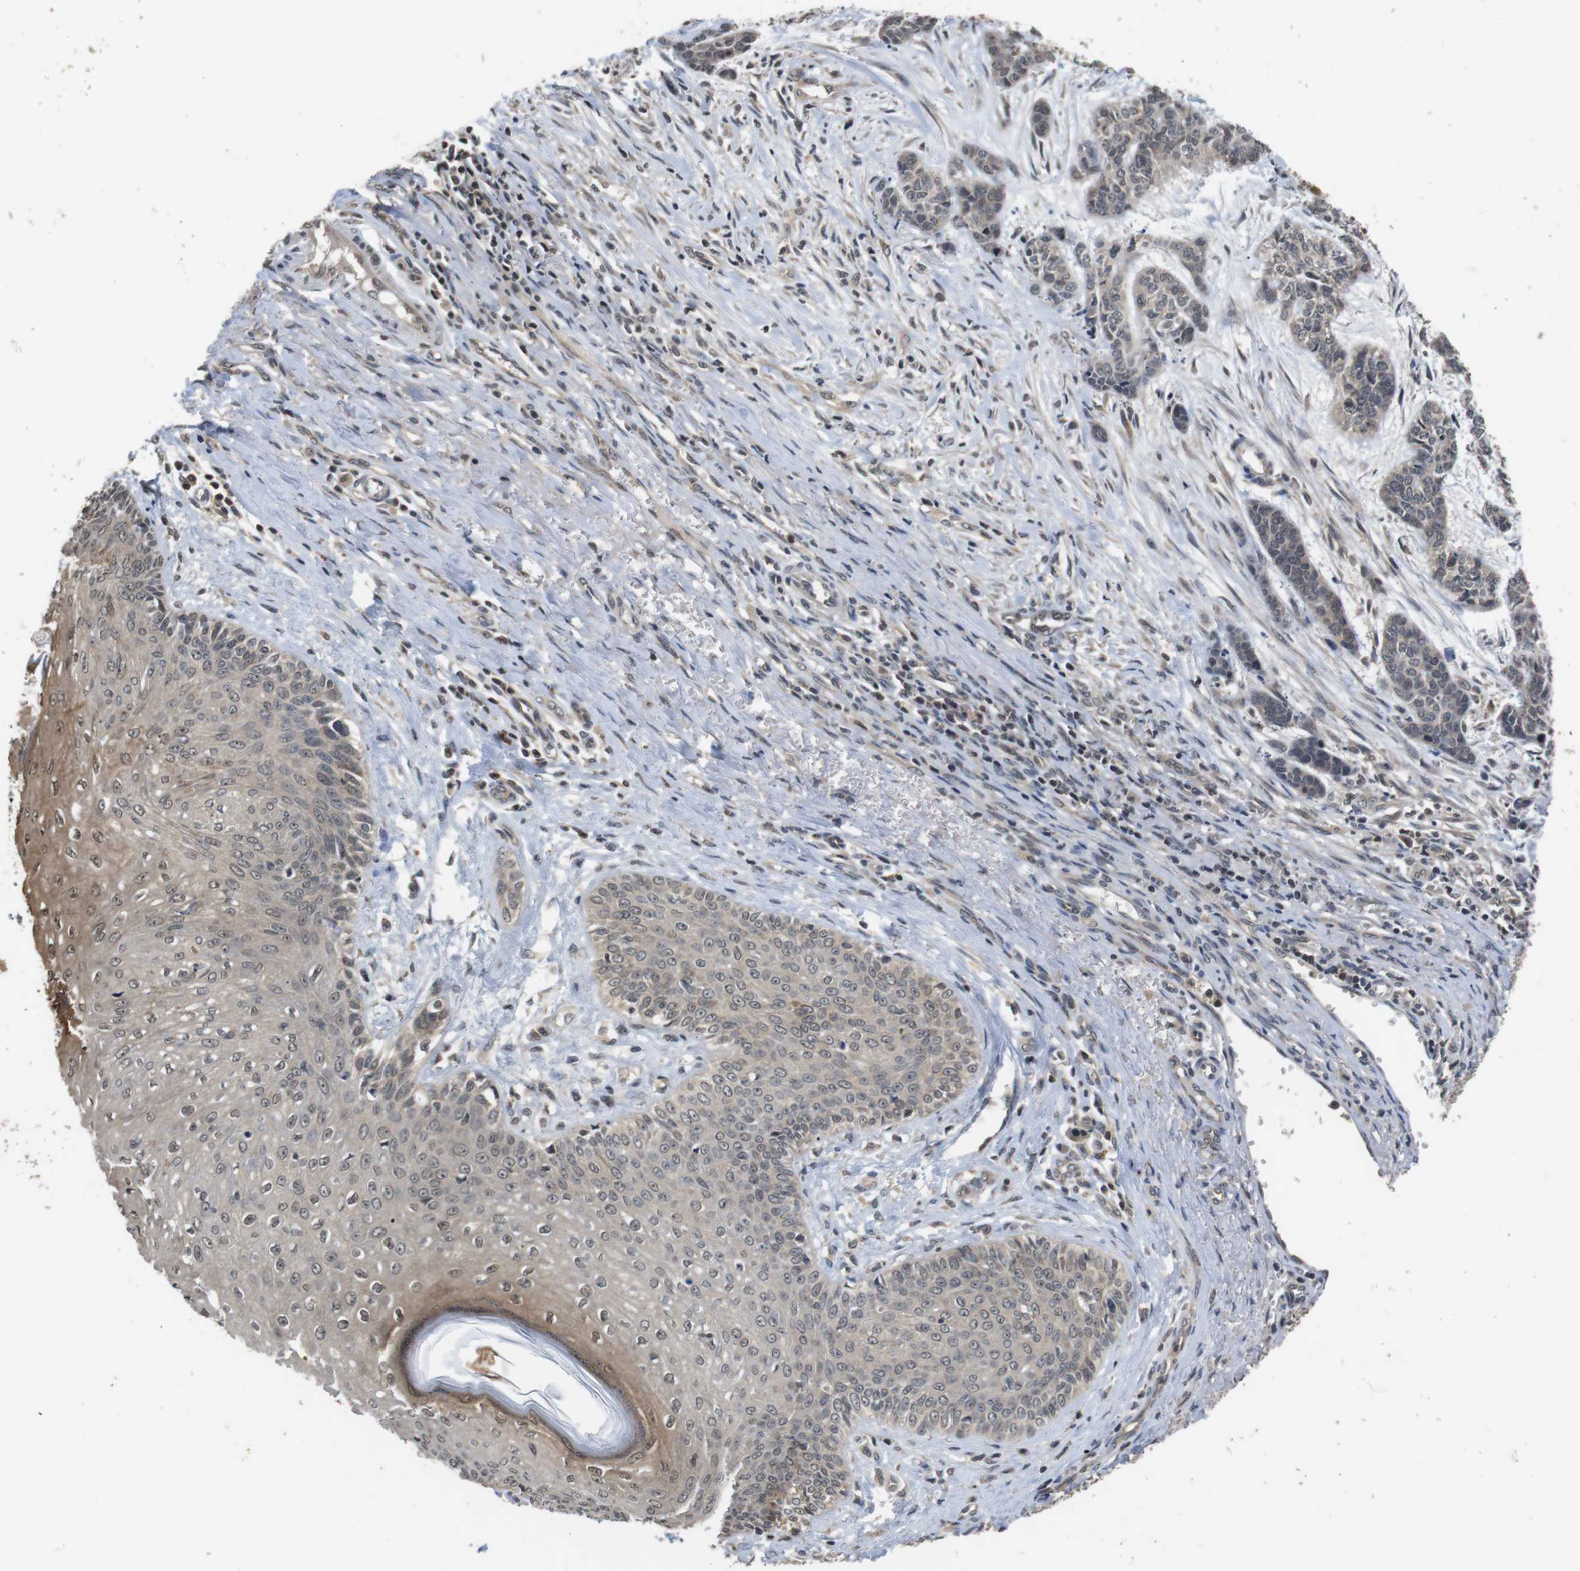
{"staining": {"intensity": "weak", "quantity": "25%-75%", "location": "cytoplasmic/membranous"}, "tissue": "skin cancer", "cell_type": "Tumor cells", "image_type": "cancer", "snomed": [{"axis": "morphology", "description": "Basal cell carcinoma"}, {"axis": "topography", "description": "Skin"}], "caption": "Protein expression analysis of human skin cancer (basal cell carcinoma) reveals weak cytoplasmic/membranous staining in about 25%-75% of tumor cells. (DAB (3,3'-diaminobenzidine) IHC with brightfield microscopy, high magnification).", "gene": "FADD", "patient": {"sex": "female", "age": 64}}